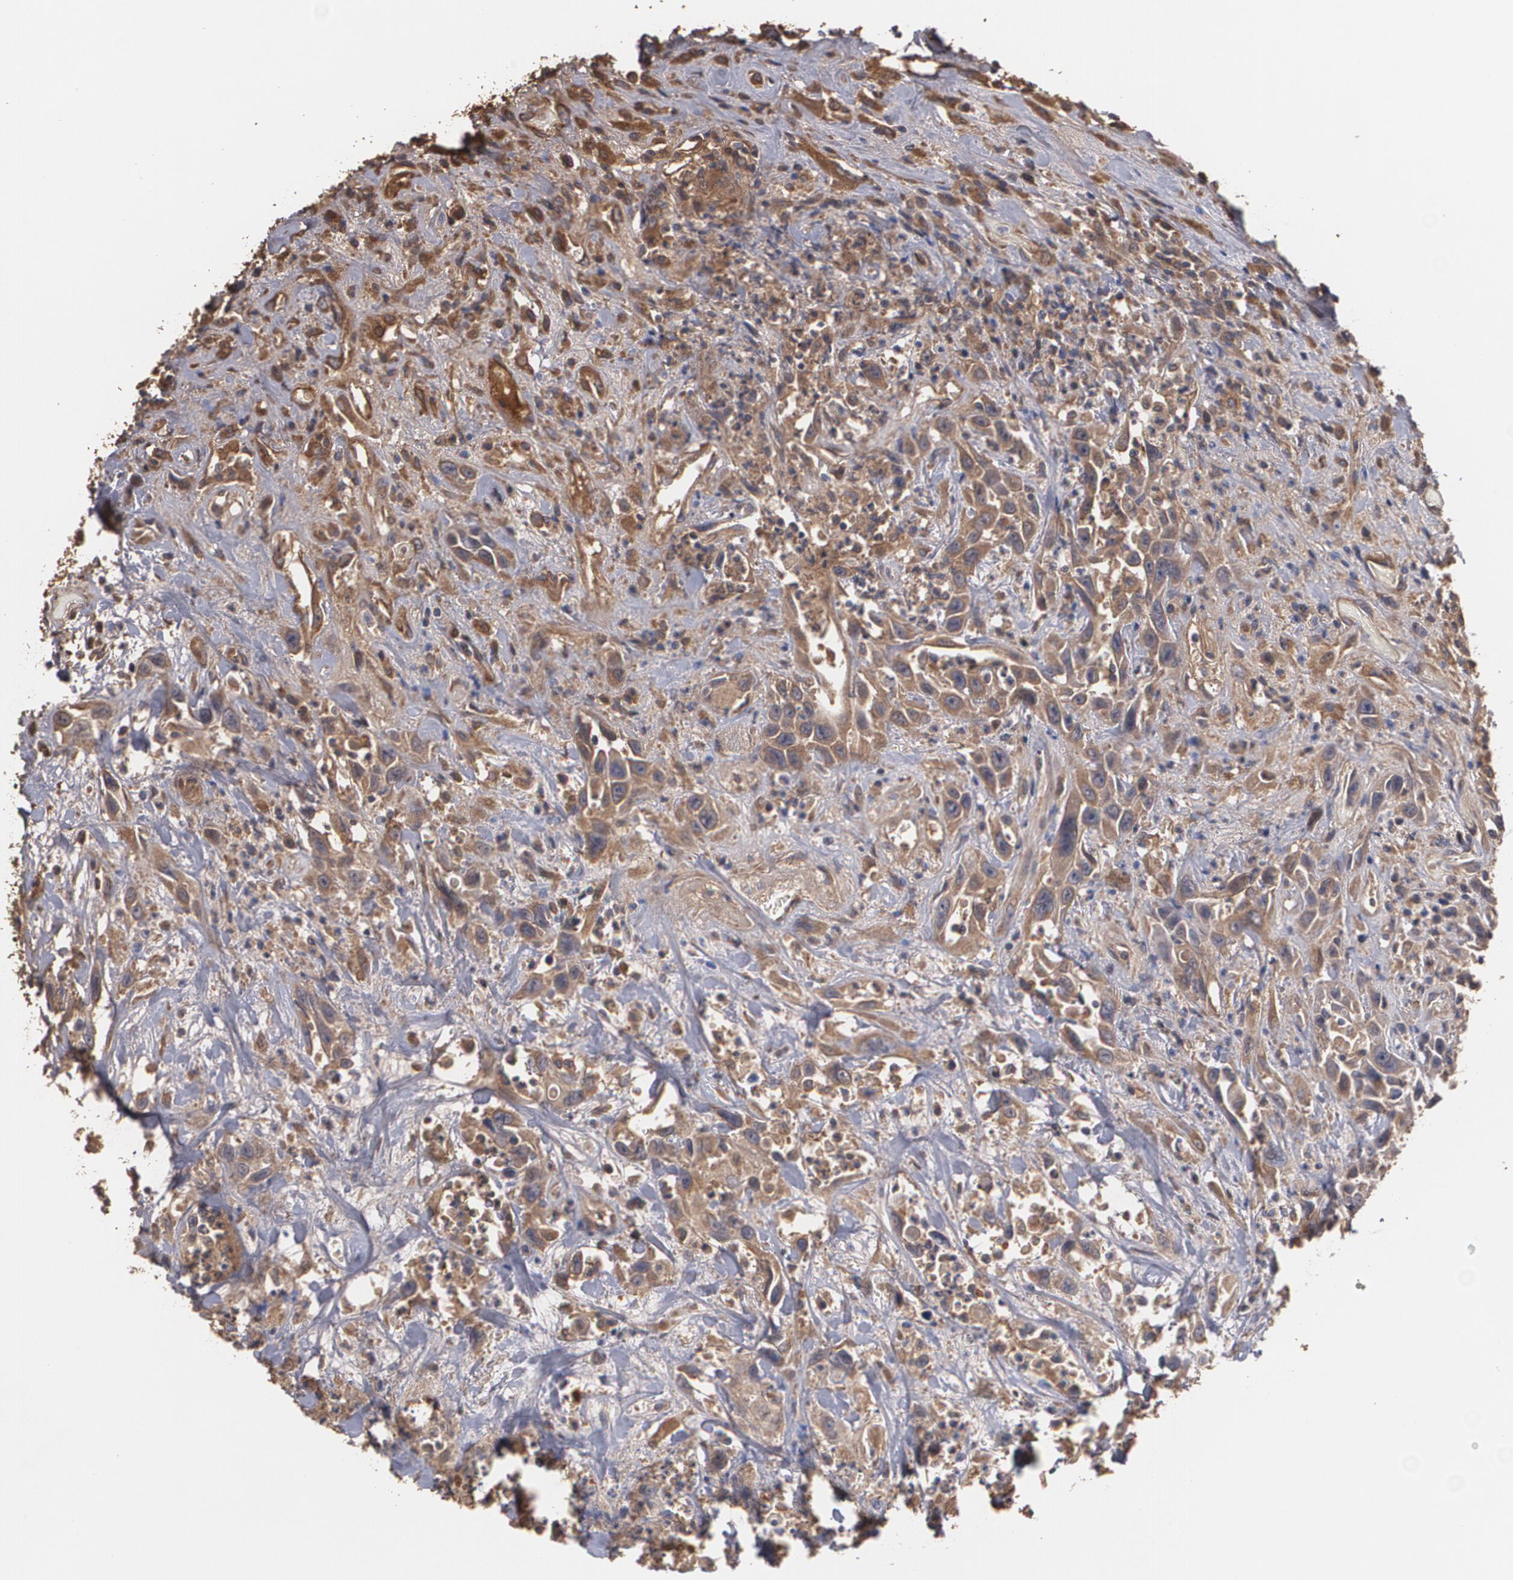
{"staining": {"intensity": "moderate", "quantity": ">75%", "location": "cytoplasmic/membranous"}, "tissue": "urothelial cancer", "cell_type": "Tumor cells", "image_type": "cancer", "snomed": [{"axis": "morphology", "description": "Urothelial carcinoma, High grade"}, {"axis": "topography", "description": "Urinary bladder"}], "caption": "A histopathology image of urothelial cancer stained for a protein exhibits moderate cytoplasmic/membranous brown staining in tumor cells. (Stains: DAB (3,3'-diaminobenzidine) in brown, nuclei in blue, Microscopy: brightfield microscopy at high magnification).", "gene": "PON1", "patient": {"sex": "female", "age": 84}}